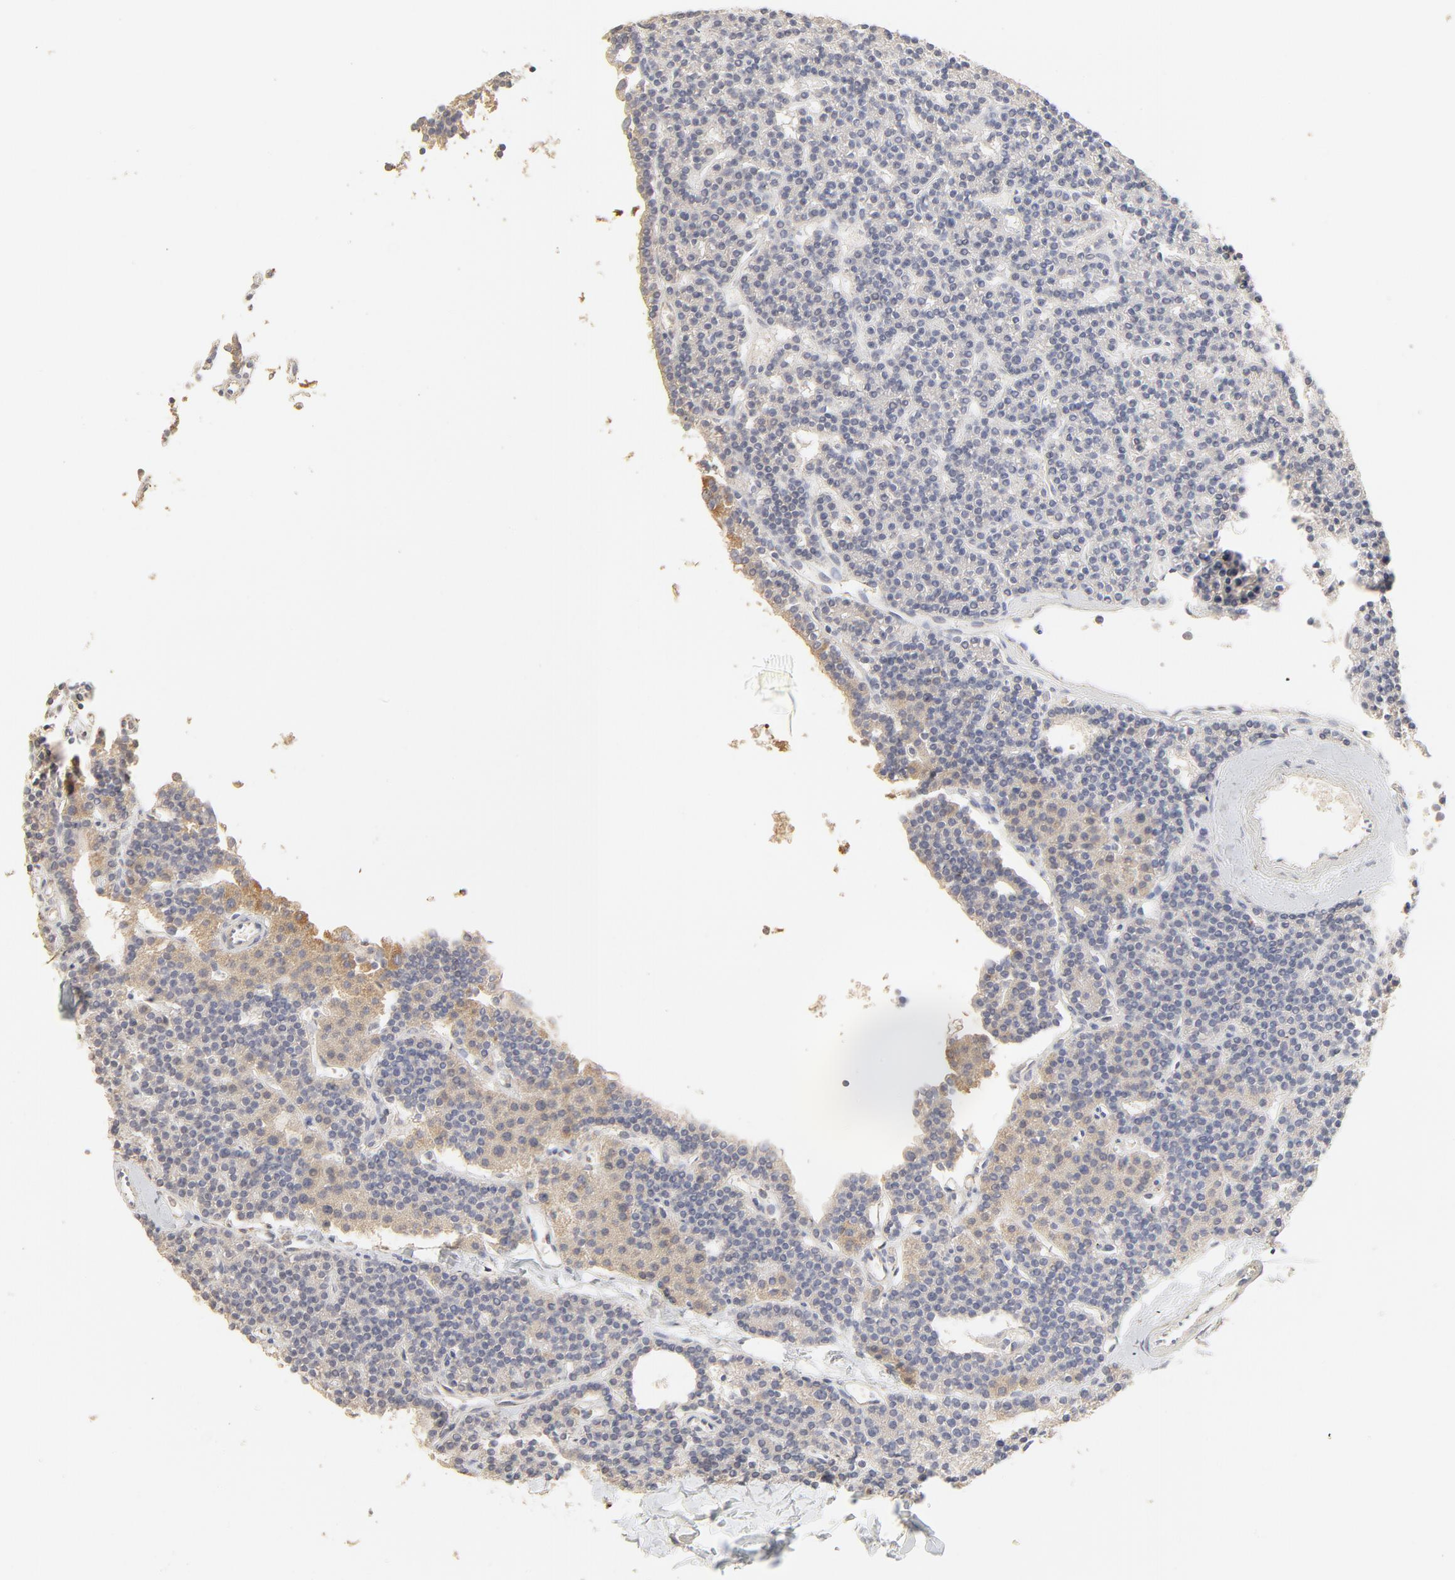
{"staining": {"intensity": "negative", "quantity": "none", "location": "none"}, "tissue": "parathyroid gland", "cell_type": "Glandular cells", "image_type": "normal", "snomed": [{"axis": "morphology", "description": "Normal tissue, NOS"}, {"axis": "topography", "description": "Parathyroid gland"}], "caption": "High magnification brightfield microscopy of normal parathyroid gland stained with DAB (brown) and counterstained with hematoxylin (blue): glandular cells show no significant staining.", "gene": "FCGBP", "patient": {"sex": "female", "age": 45}}